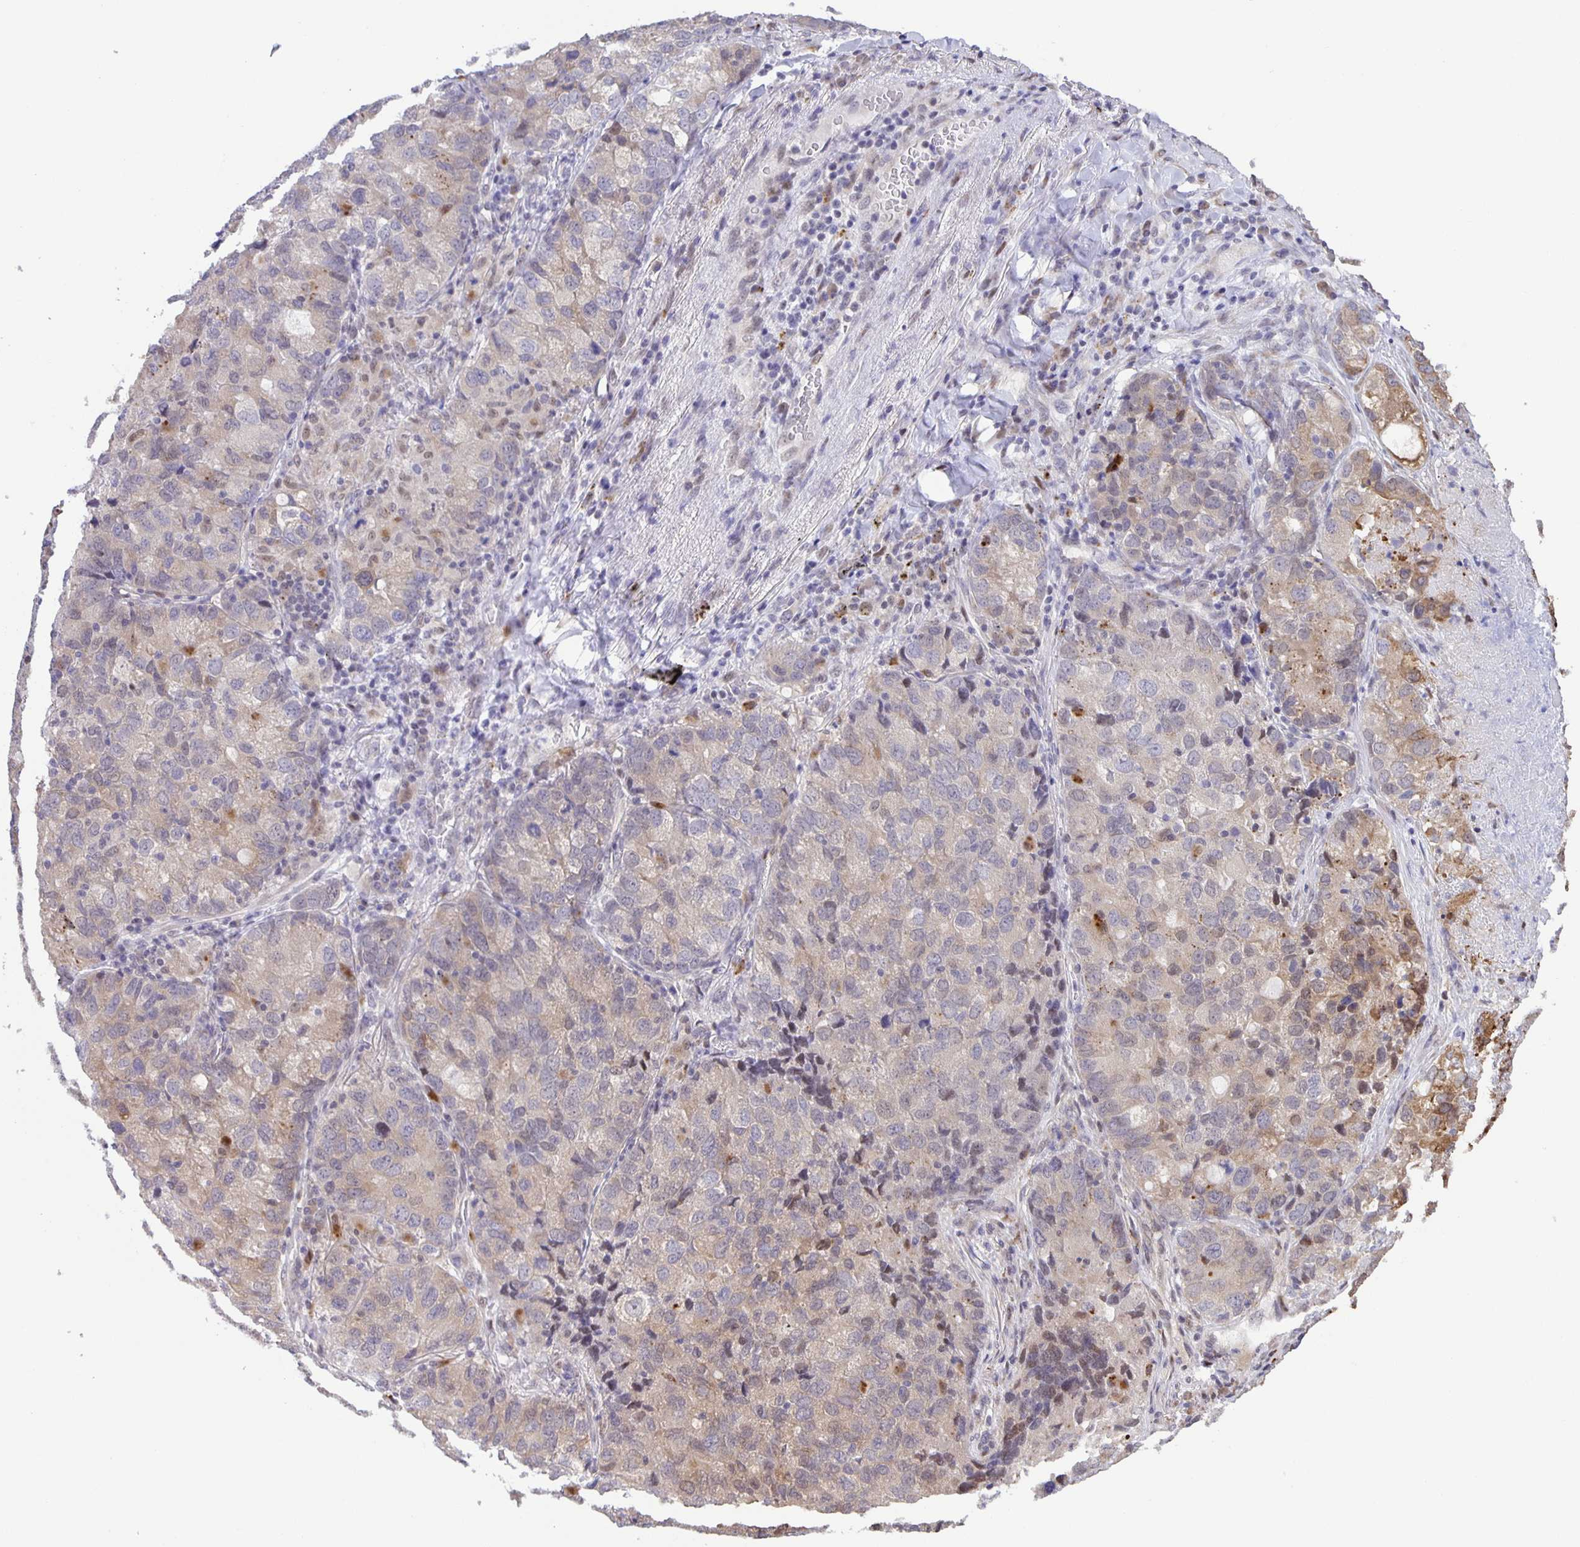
{"staining": {"intensity": "weak", "quantity": "<25%", "location": "cytoplasmic/membranous"}, "tissue": "lung cancer", "cell_type": "Tumor cells", "image_type": "cancer", "snomed": [{"axis": "morphology", "description": "Normal morphology"}, {"axis": "morphology", "description": "Adenocarcinoma, NOS"}, {"axis": "topography", "description": "Lymph node"}, {"axis": "topography", "description": "Lung"}], "caption": "This is a photomicrograph of immunohistochemistry staining of lung cancer (adenocarcinoma), which shows no staining in tumor cells.", "gene": "MAPK12", "patient": {"sex": "female", "age": 51}}